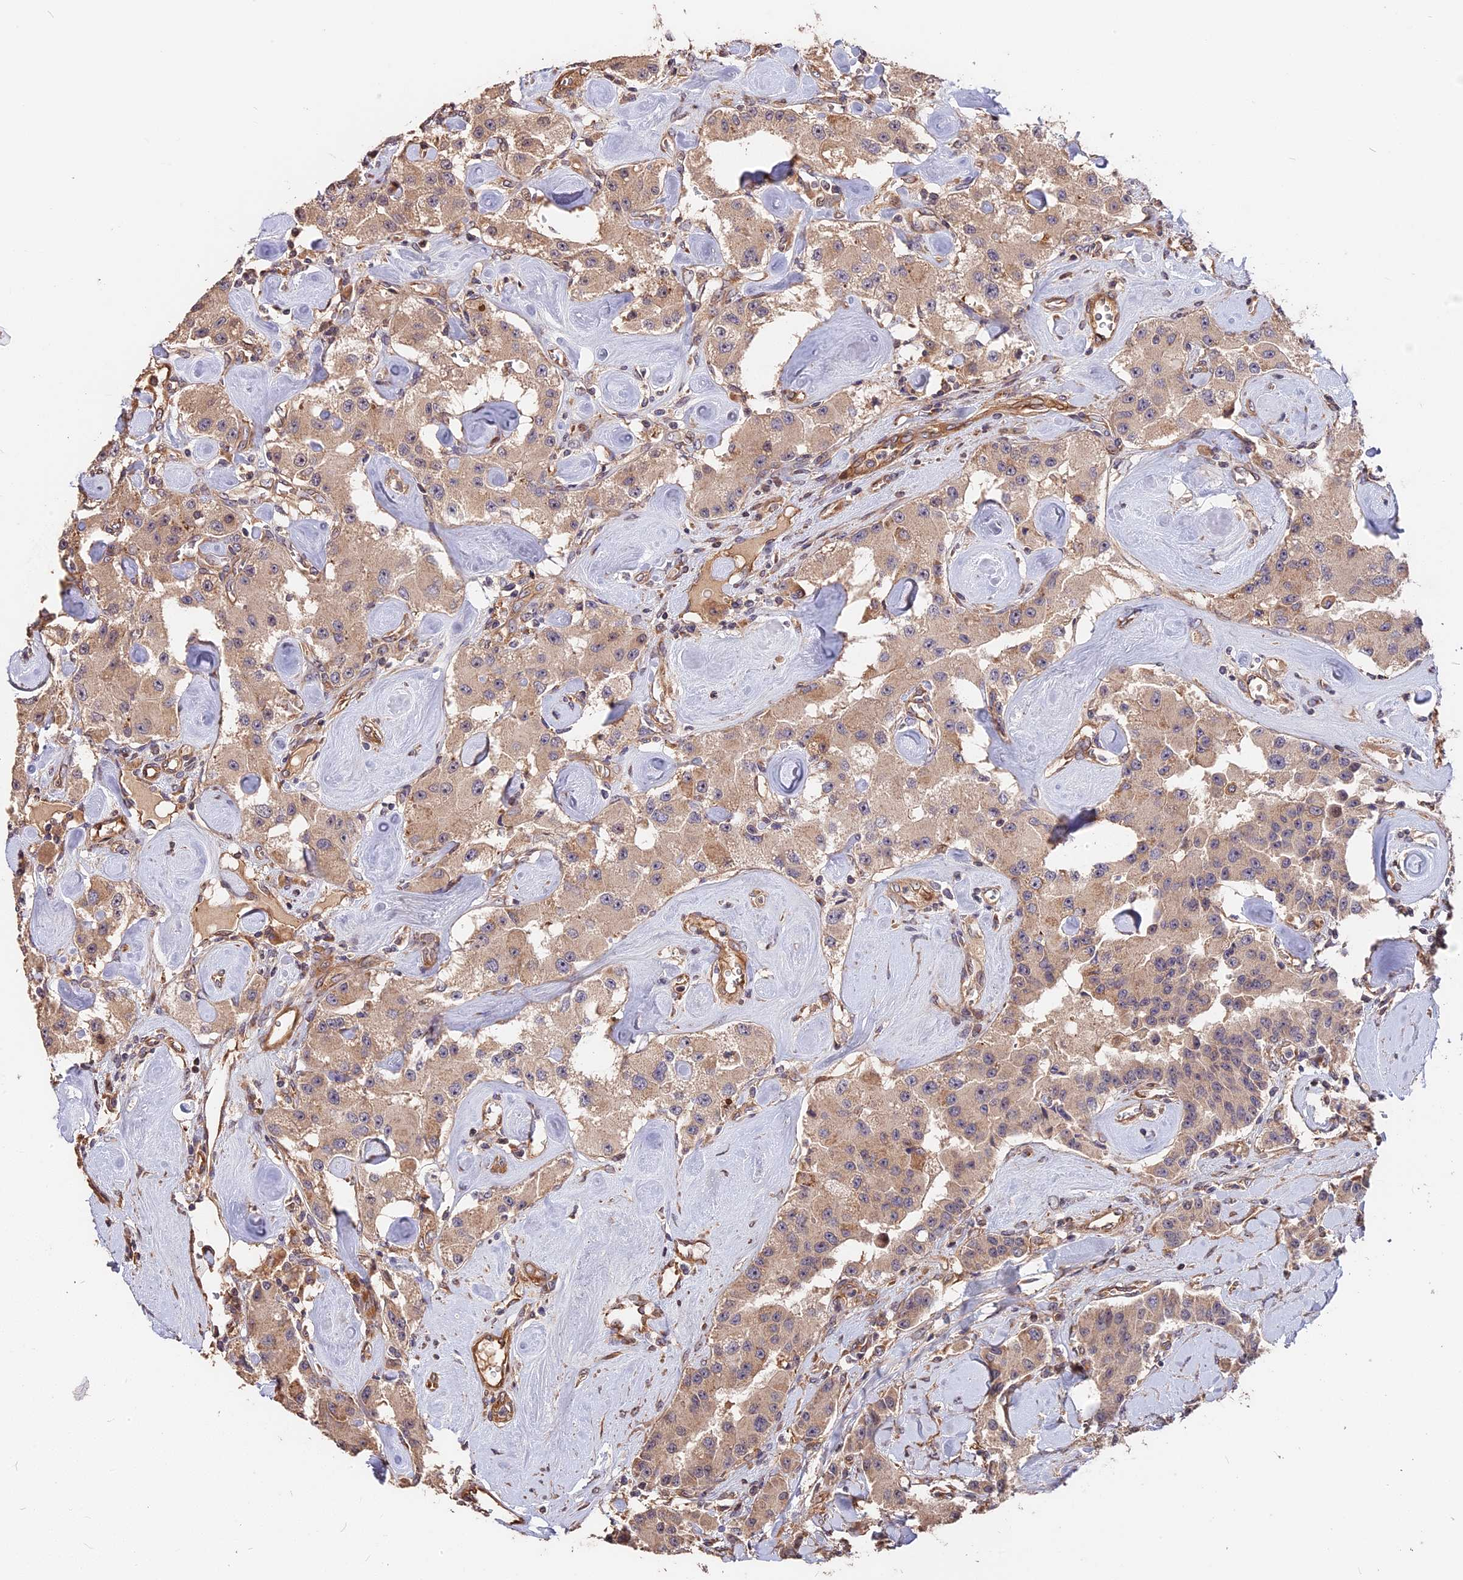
{"staining": {"intensity": "weak", "quantity": ">75%", "location": "cytoplasmic/membranous"}, "tissue": "carcinoid", "cell_type": "Tumor cells", "image_type": "cancer", "snomed": [{"axis": "morphology", "description": "Carcinoid, malignant, NOS"}, {"axis": "topography", "description": "Pancreas"}], "caption": "Immunohistochemical staining of human carcinoid shows weak cytoplasmic/membranous protein staining in about >75% of tumor cells.", "gene": "ARHGAP17", "patient": {"sex": "male", "age": 41}}